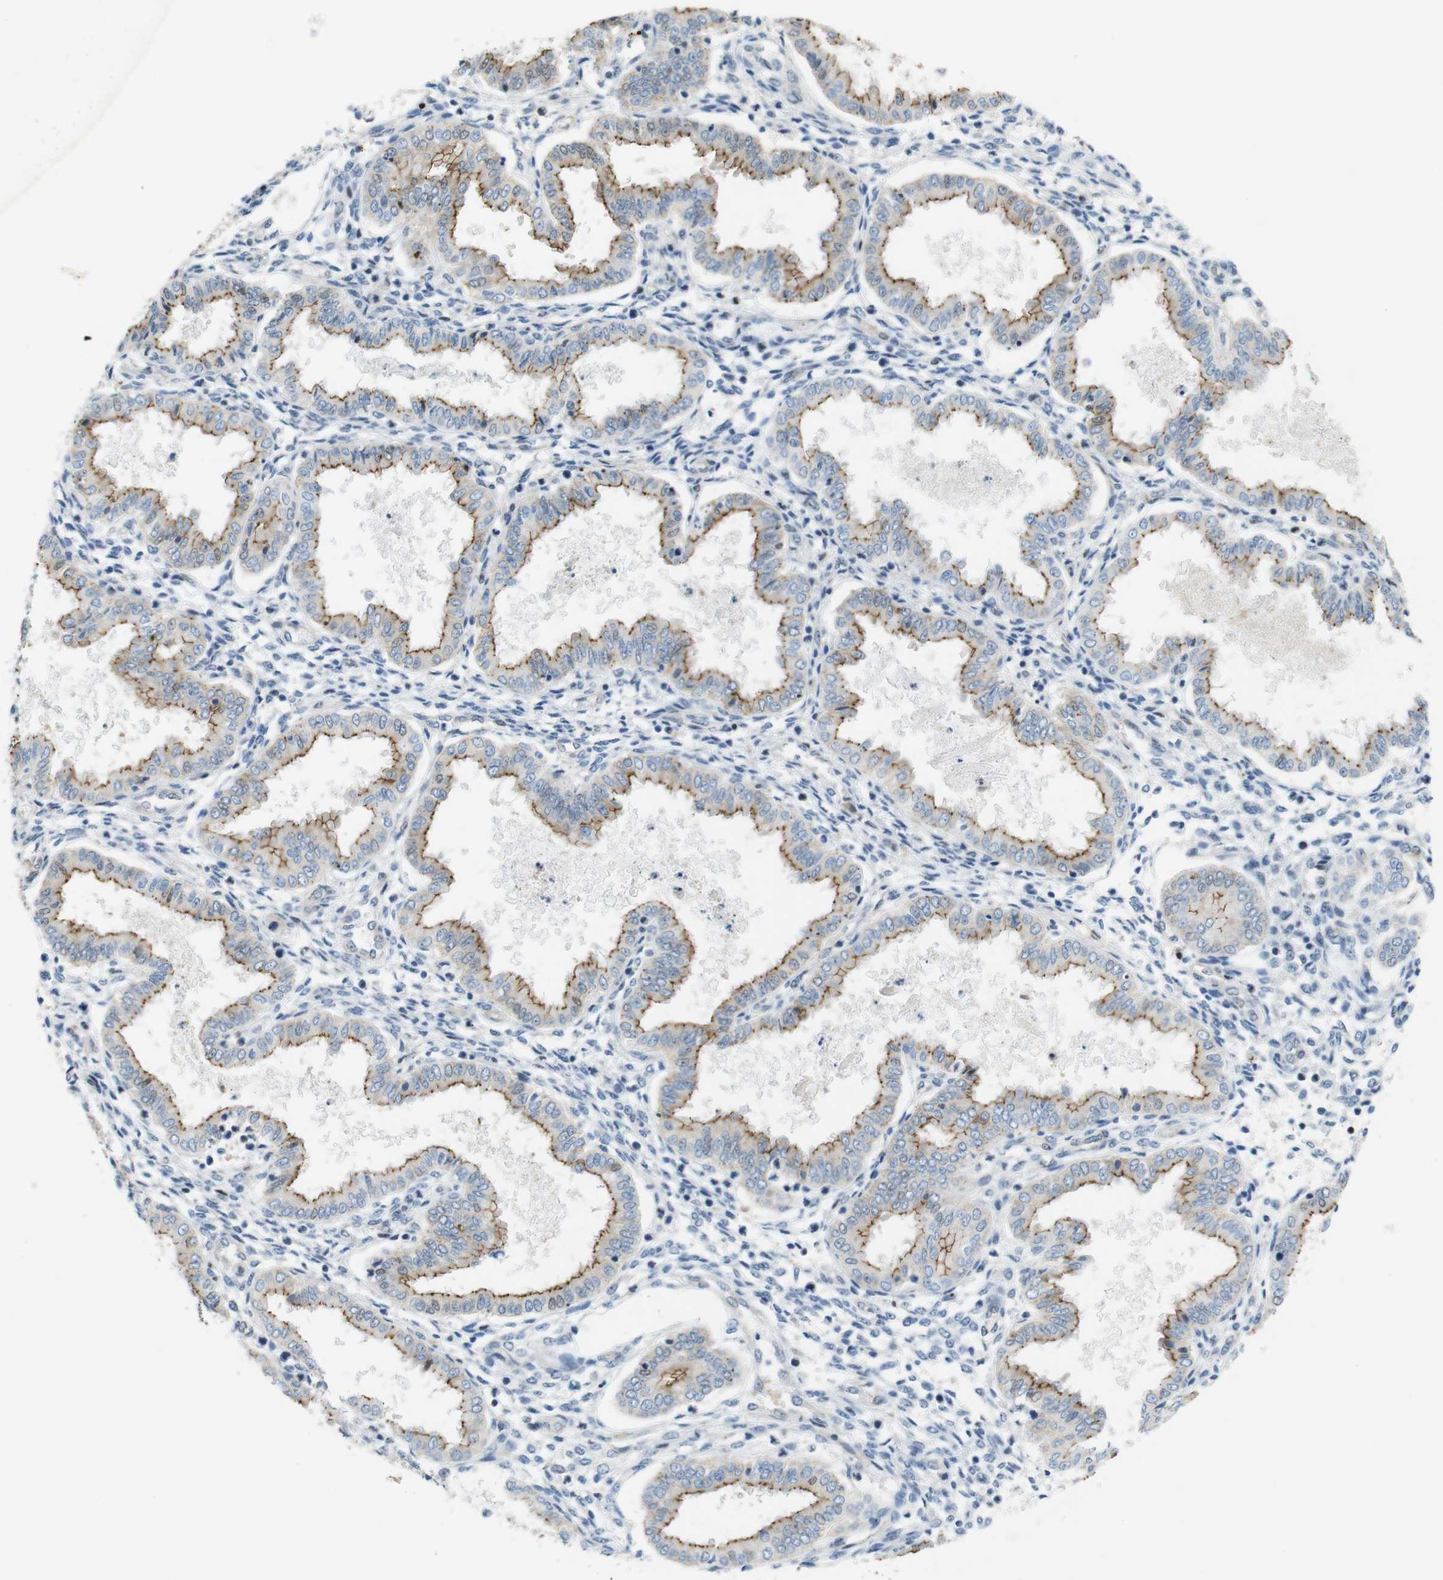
{"staining": {"intensity": "negative", "quantity": "none", "location": "none"}, "tissue": "endometrium", "cell_type": "Cells in endometrial stroma", "image_type": "normal", "snomed": [{"axis": "morphology", "description": "Normal tissue, NOS"}, {"axis": "topography", "description": "Endometrium"}], "caption": "Unremarkable endometrium was stained to show a protein in brown. There is no significant expression in cells in endometrial stroma. (DAB (3,3'-diaminobenzidine) immunohistochemistry (IHC) visualized using brightfield microscopy, high magnification).", "gene": "TJP3", "patient": {"sex": "female", "age": 33}}